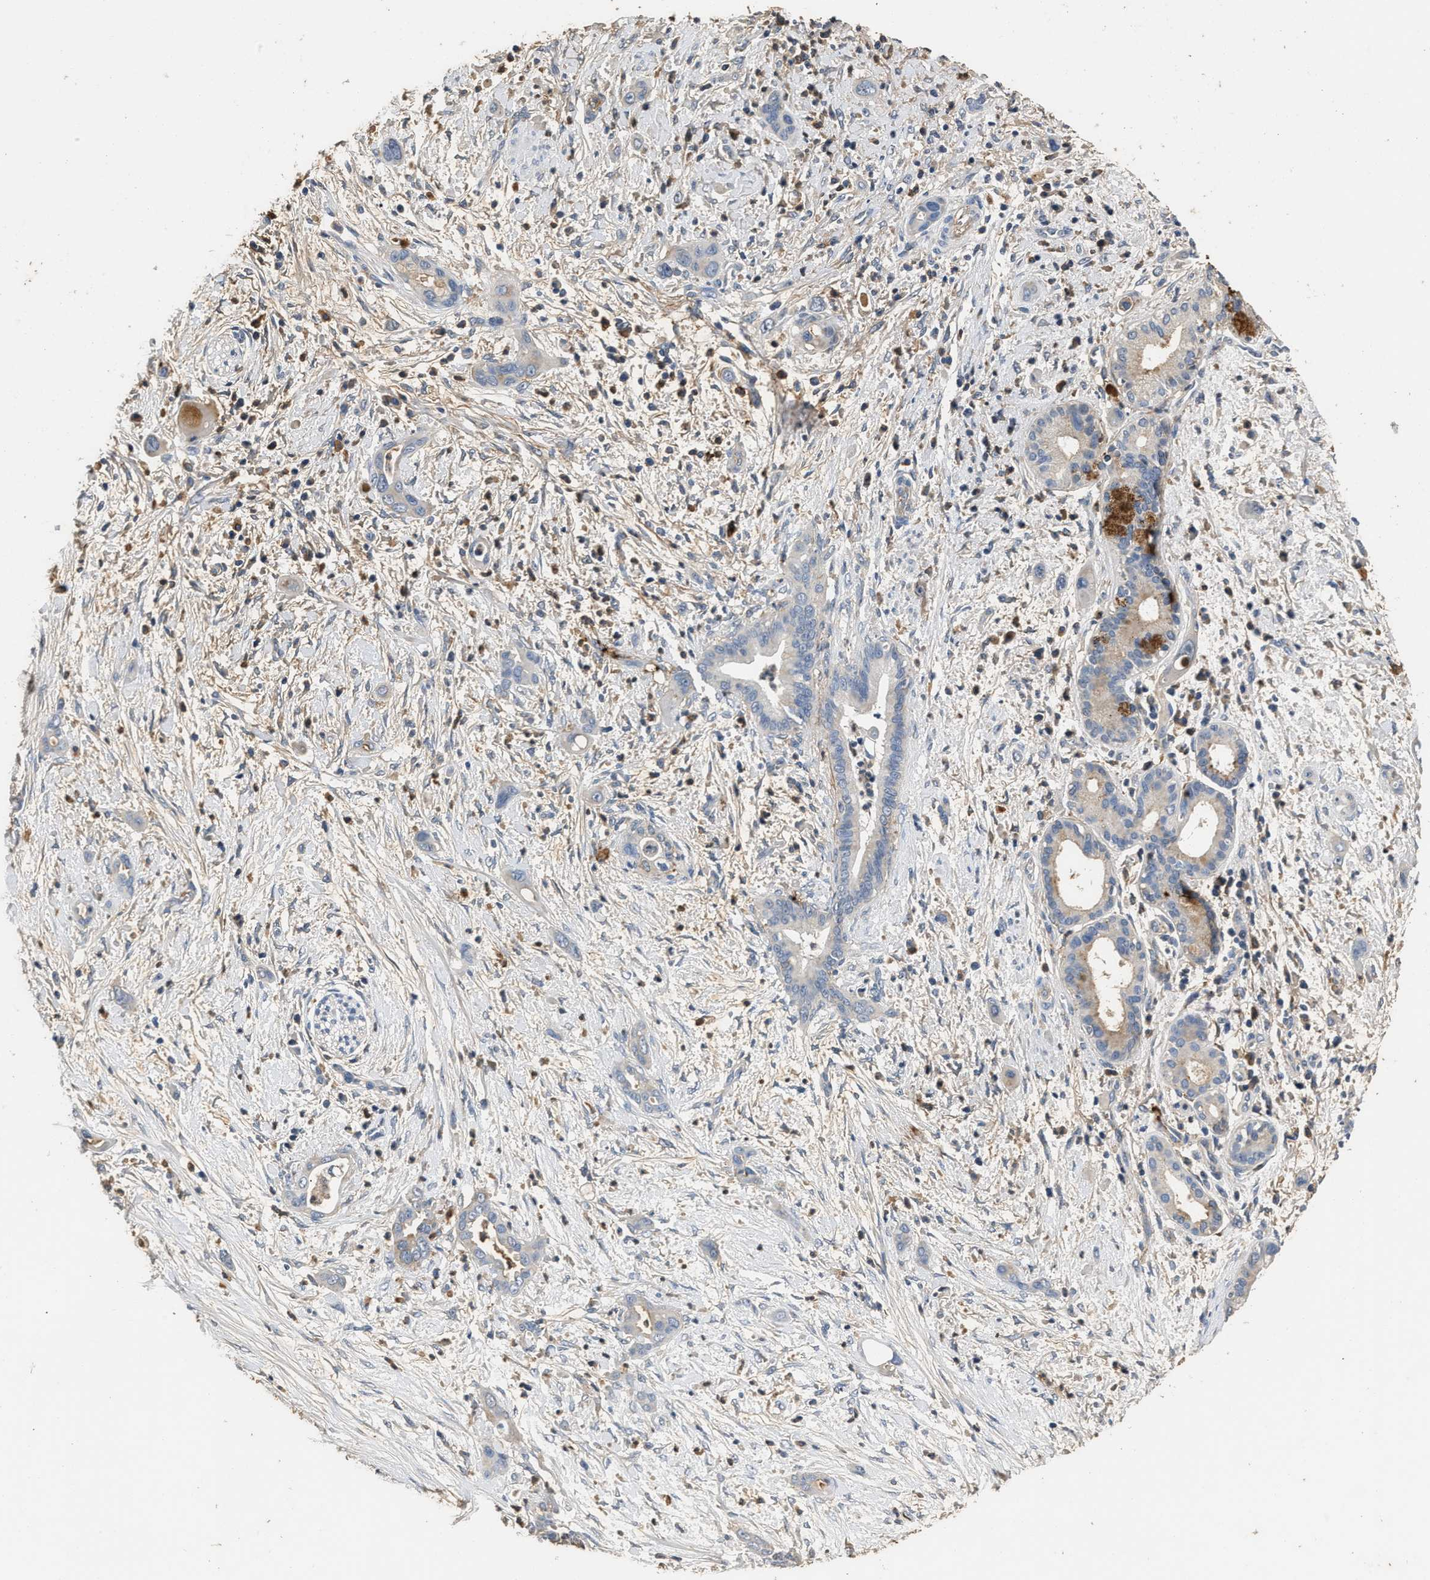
{"staining": {"intensity": "weak", "quantity": "<25%", "location": "cytoplasmic/membranous"}, "tissue": "pancreatic cancer", "cell_type": "Tumor cells", "image_type": "cancer", "snomed": [{"axis": "morphology", "description": "Adenocarcinoma, NOS"}, {"axis": "topography", "description": "Pancreas"}], "caption": "There is no significant expression in tumor cells of pancreatic cancer (adenocarcinoma). (DAB IHC with hematoxylin counter stain).", "gene": "C3", "patient": {"sex": "male", "age": 59}}